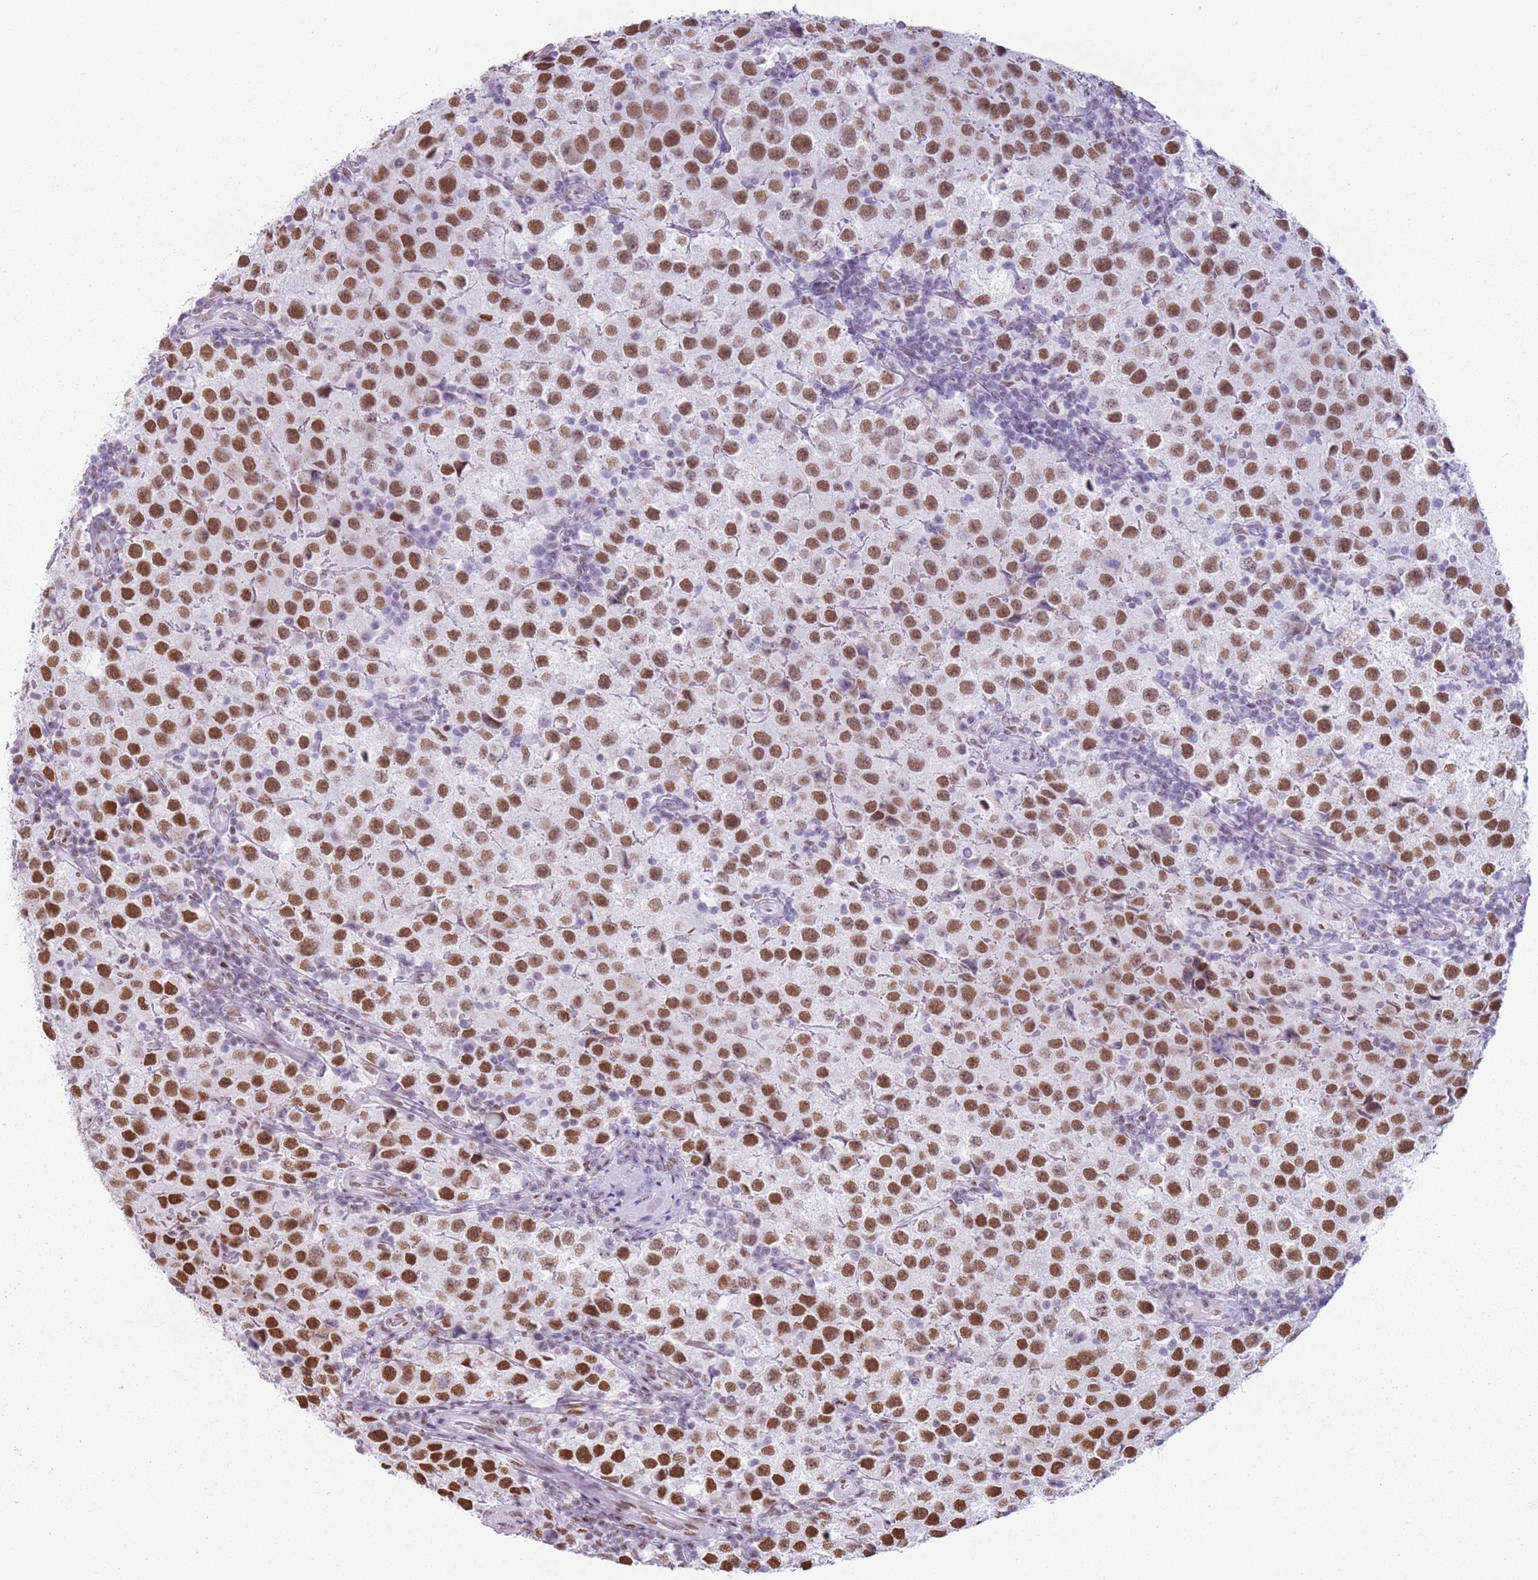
{"staining": {"intensity": "moderate", "quantity": ">75%", "location": "nuclear"}, "tissue": "testis cancer", "cell_type": "Tumor cells", "image_type": "cancer", "snomed": [{"axis": "morphology", "description": "Seminoma, NOS"}, {"axis": "morphology", "description": "Carcinoma, Embryonal, NOS"}, {"axis": "topography", "description": "Testis"}], "caption": "Testis embryonal carcinoma stained for a protein reveals moderate nuclear positivity in tumor cells.", "gene": "FAM104B", "patient": {"sex": "male", "age": 41}}